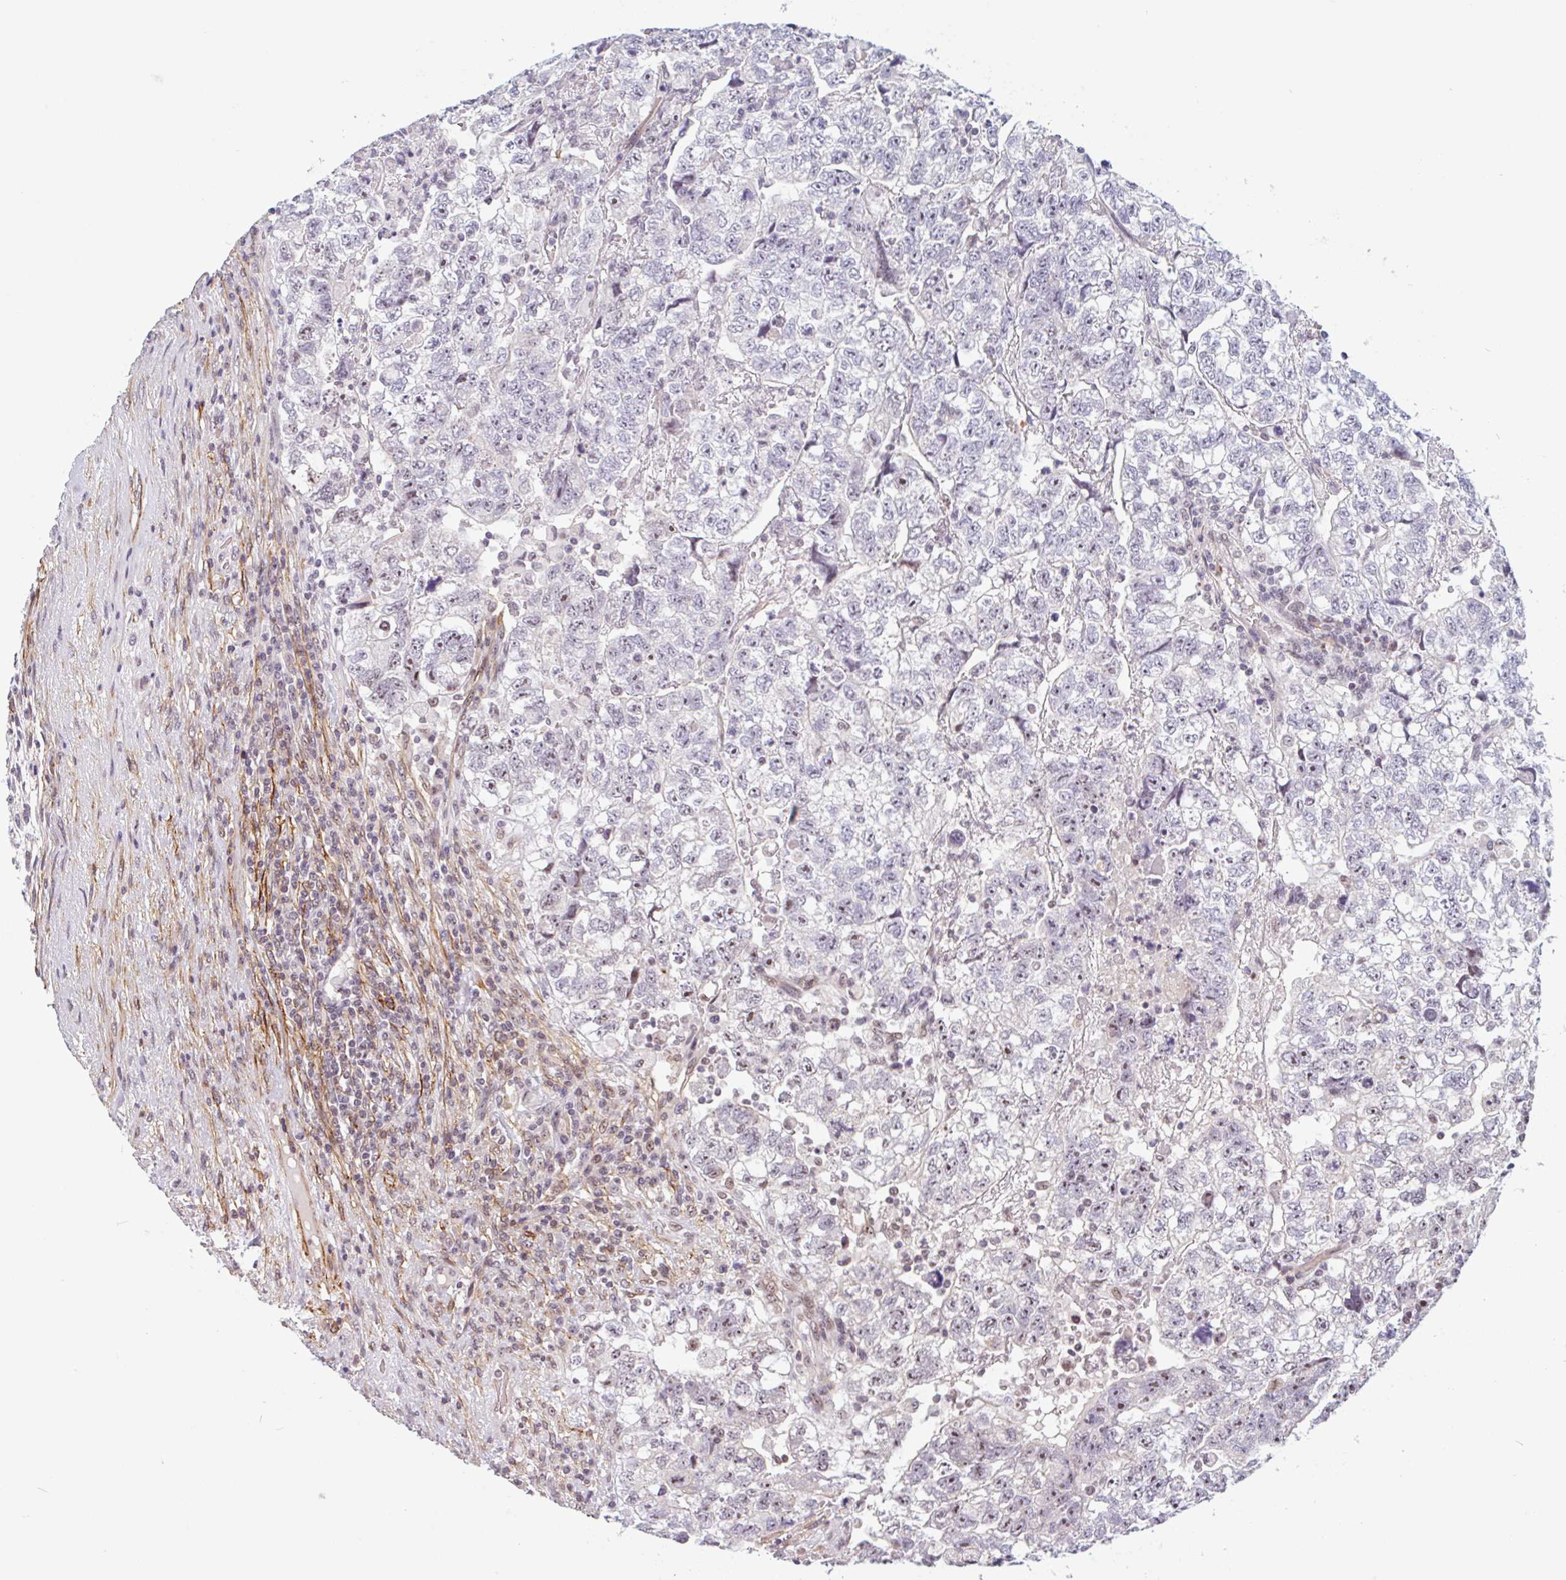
{"staining": {"intensity": "negative", "quantity": "none", "location": "none"}, "tissue": "testis cancer", "cell_type": "Tumor cells", "image_type": "cancer", "snomed": [{"axis": "morphology", "description": "Normal tissue, NOS"}, {"axis": "morphology", "description": "Carcinoma, Embryonal, NOS"}, {"axis": "topography", "description": "Testis"}], "caption": "The immunohistochemistry histopathology image has no significant expression in tumor cells of embryonal carcinoma (testis) tissue. (DAB (3,3'-diaminobenzidine) immunohistochemistry (IHC), high magnification).", "gene": "TMEM119", "patient": {"sex": "male", "age": 36}}